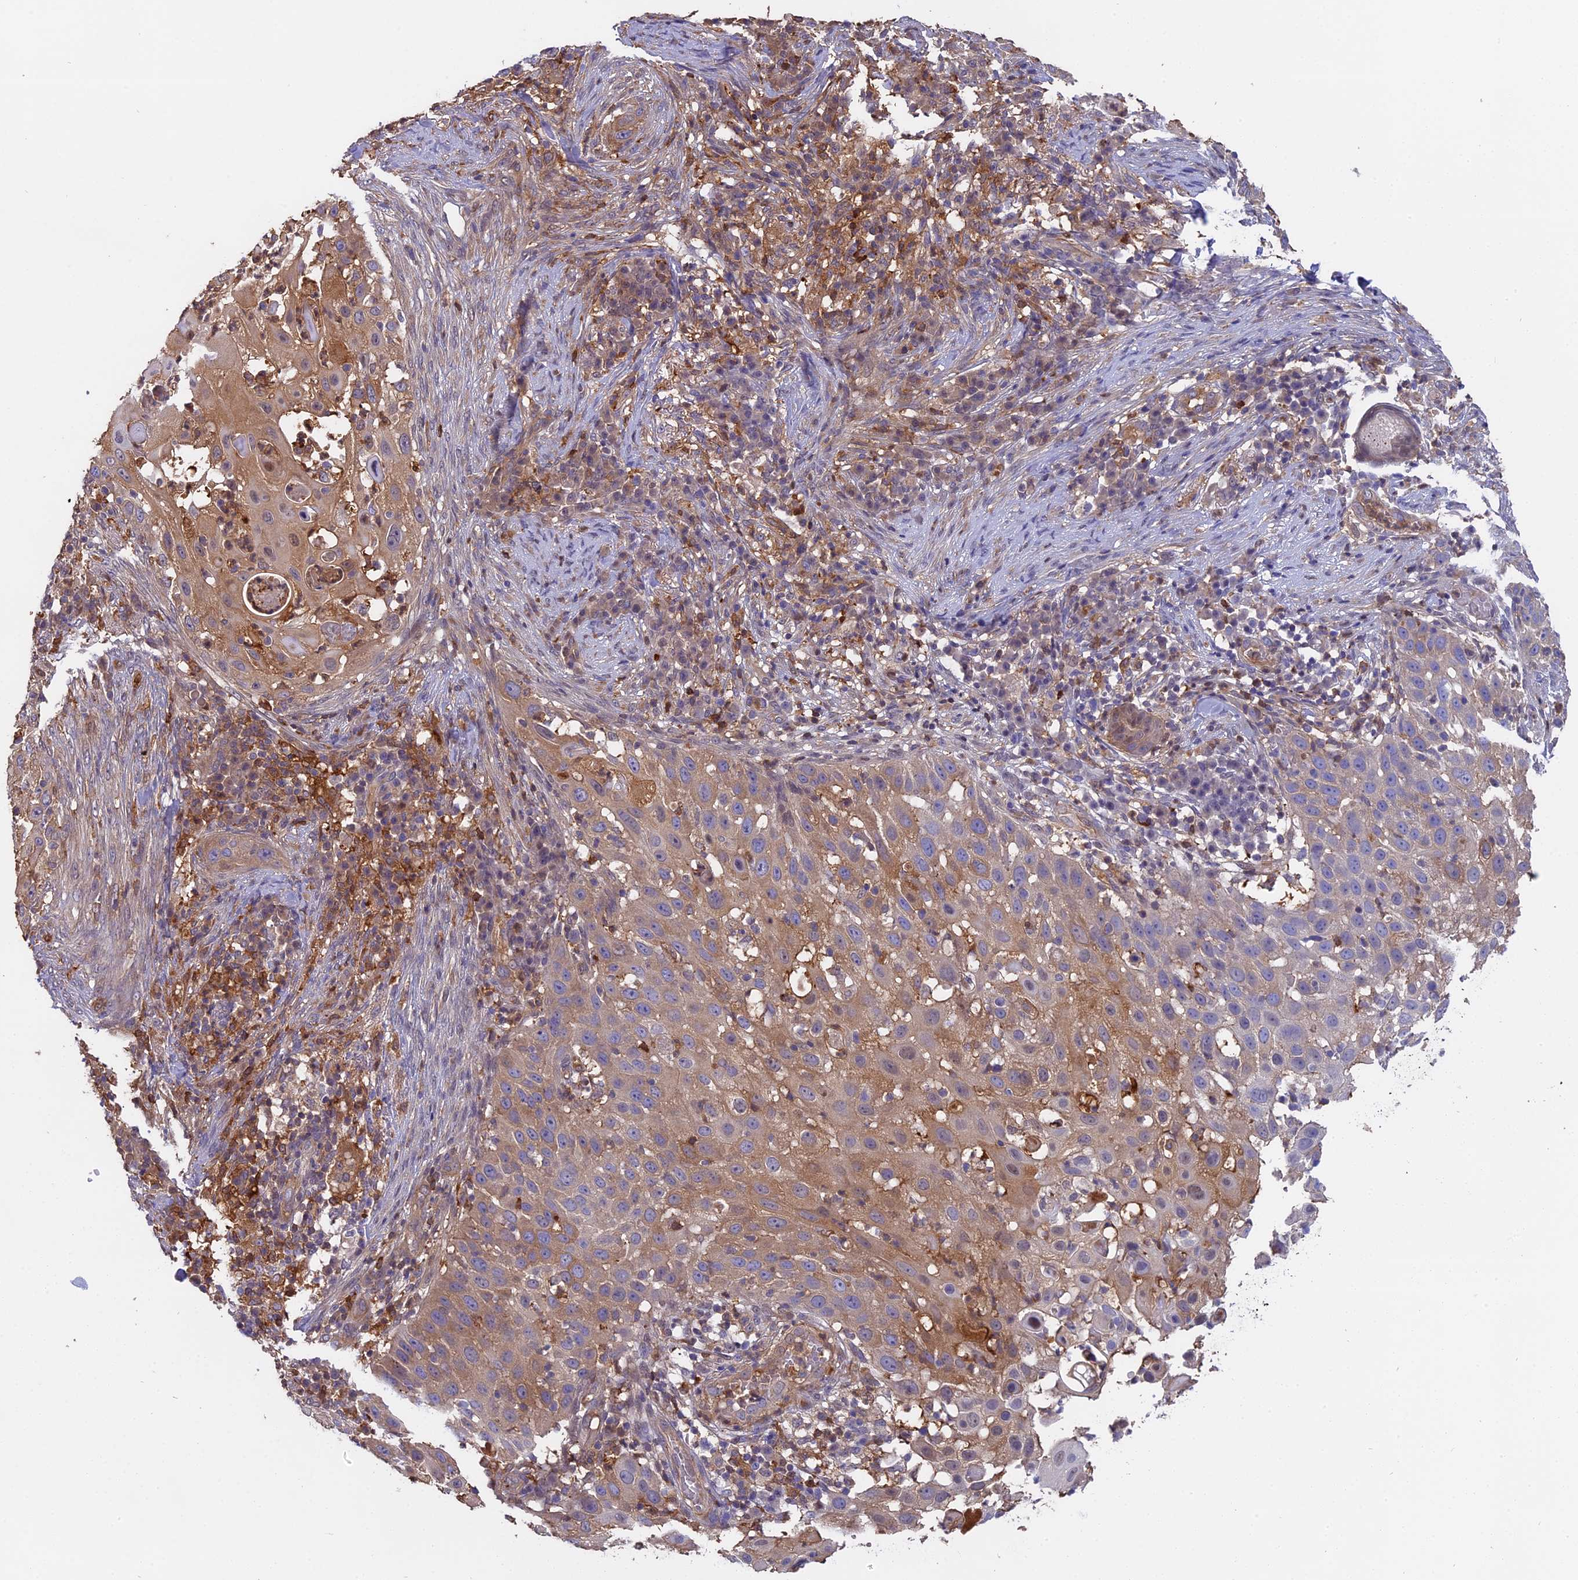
{"staining": {"intensity": "moderate", "quantity": "25%-75%", "location": "cytoplasmic/membranous"}, "tissue": "skin cancer", "cell_type": "Tumor cells", "image_type": "cancer", "snomed": [{"axis": "morphology", "description": "Squamous cell carcinoma, NOS"}, {"axis": "topography", "description": "Skin"}], "caption": "Moderate cytoplasmic/membranous expression for a protein is seen in approximately 25%-75% of tumor cells of skin squamous cell carcinoma using IHC.", "gene": "FAM118B", "patient": {"sex": "female", "age": 44}}